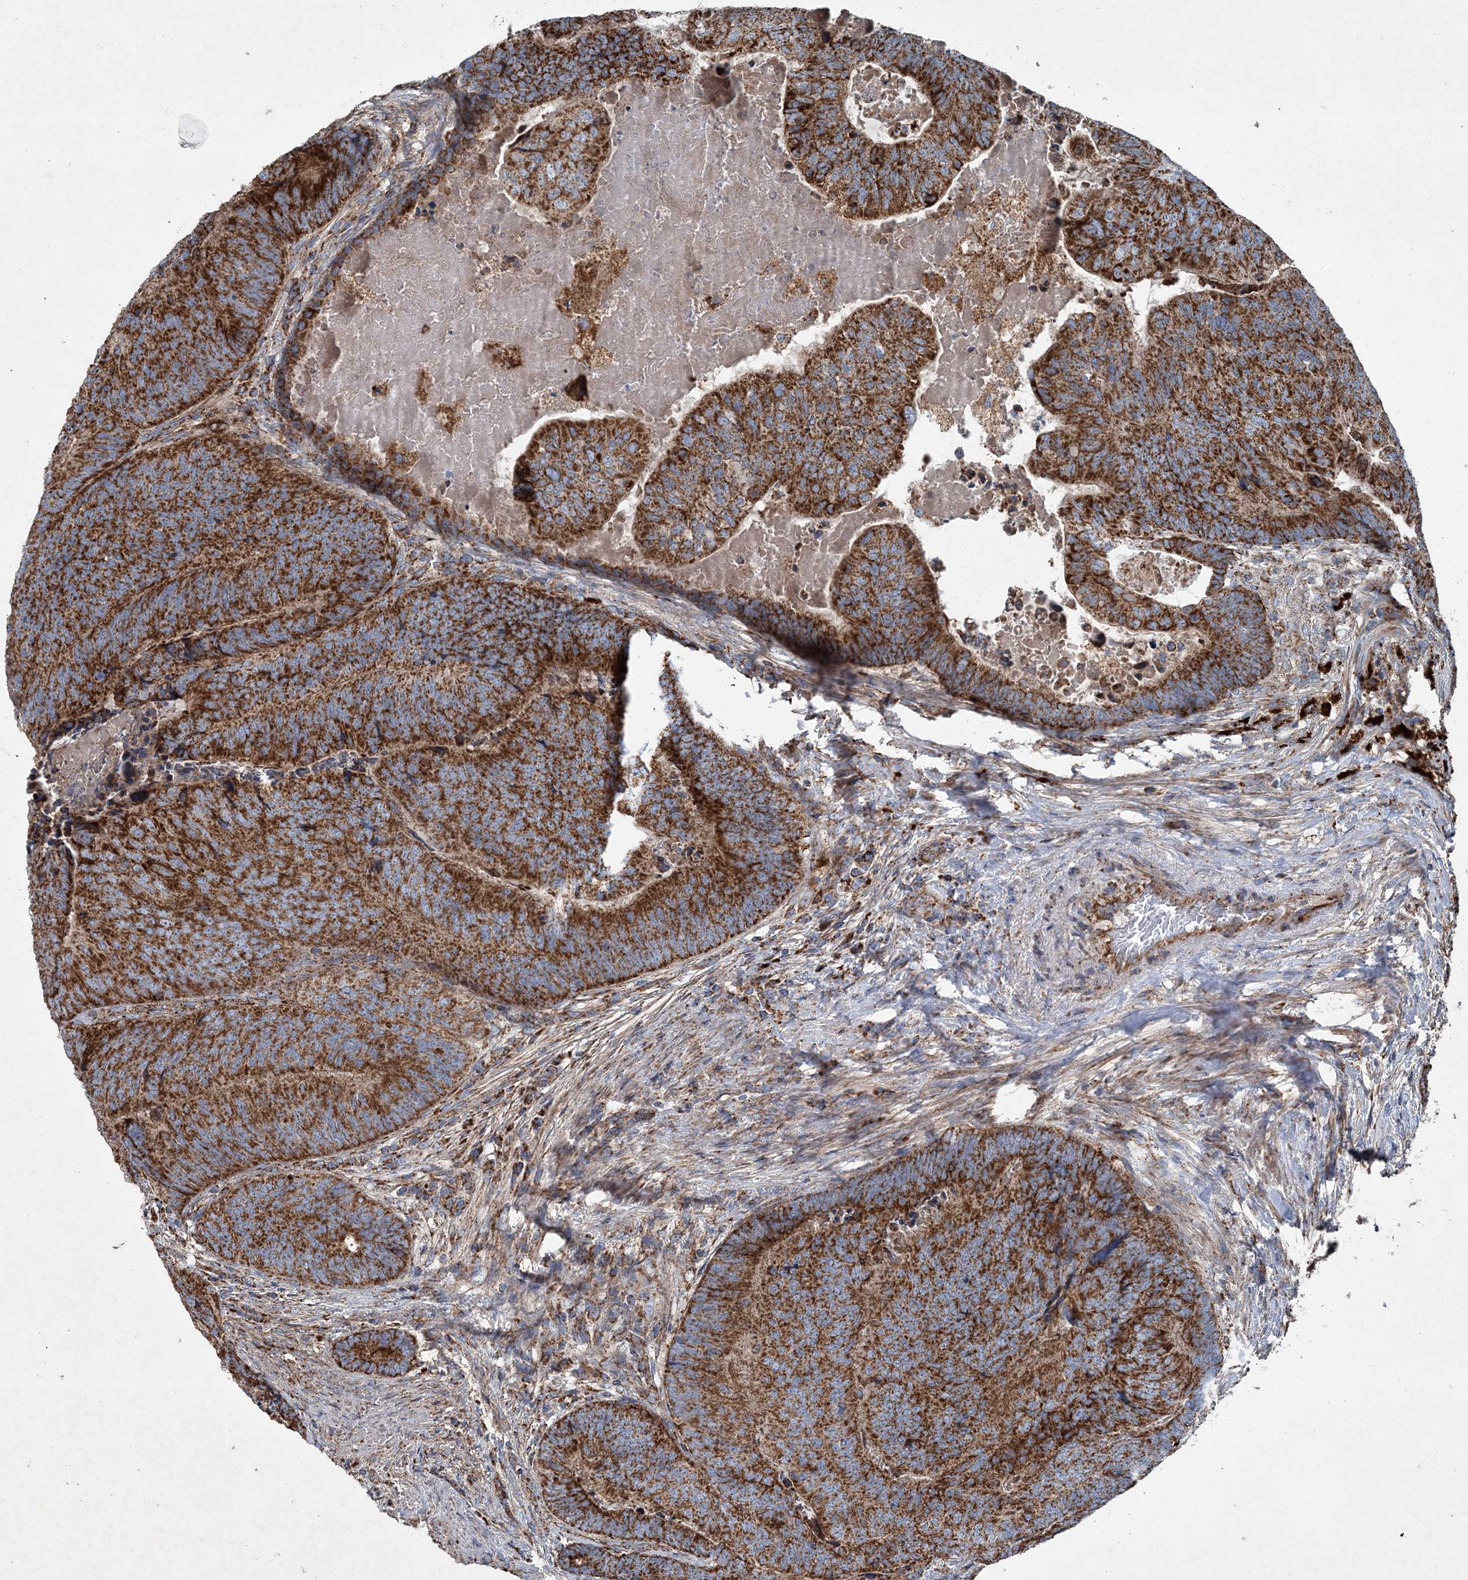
{"staining": {"intensity": "strong", "quantity": ">75%", "location": "cytoplasmic/membranous"}, "tissue": "colorectal cancer", "cell_type": "Tumor cells", "image_type": "cancer", "snomed": [{"axis": "morphology", "description": "Adenocarcinoma, NOS"}, {"axis": "topography", "description": "Colon"}], "caption": "A photomicrograph showing strong cytoplasmic/membranous expression in about >75% of tumor cells in colorectal adenocarcinoma, as visualized by brown immunohistochemical staining.", "gene": "SPAG16", "patient": {"sex": "female", "age": 67}}